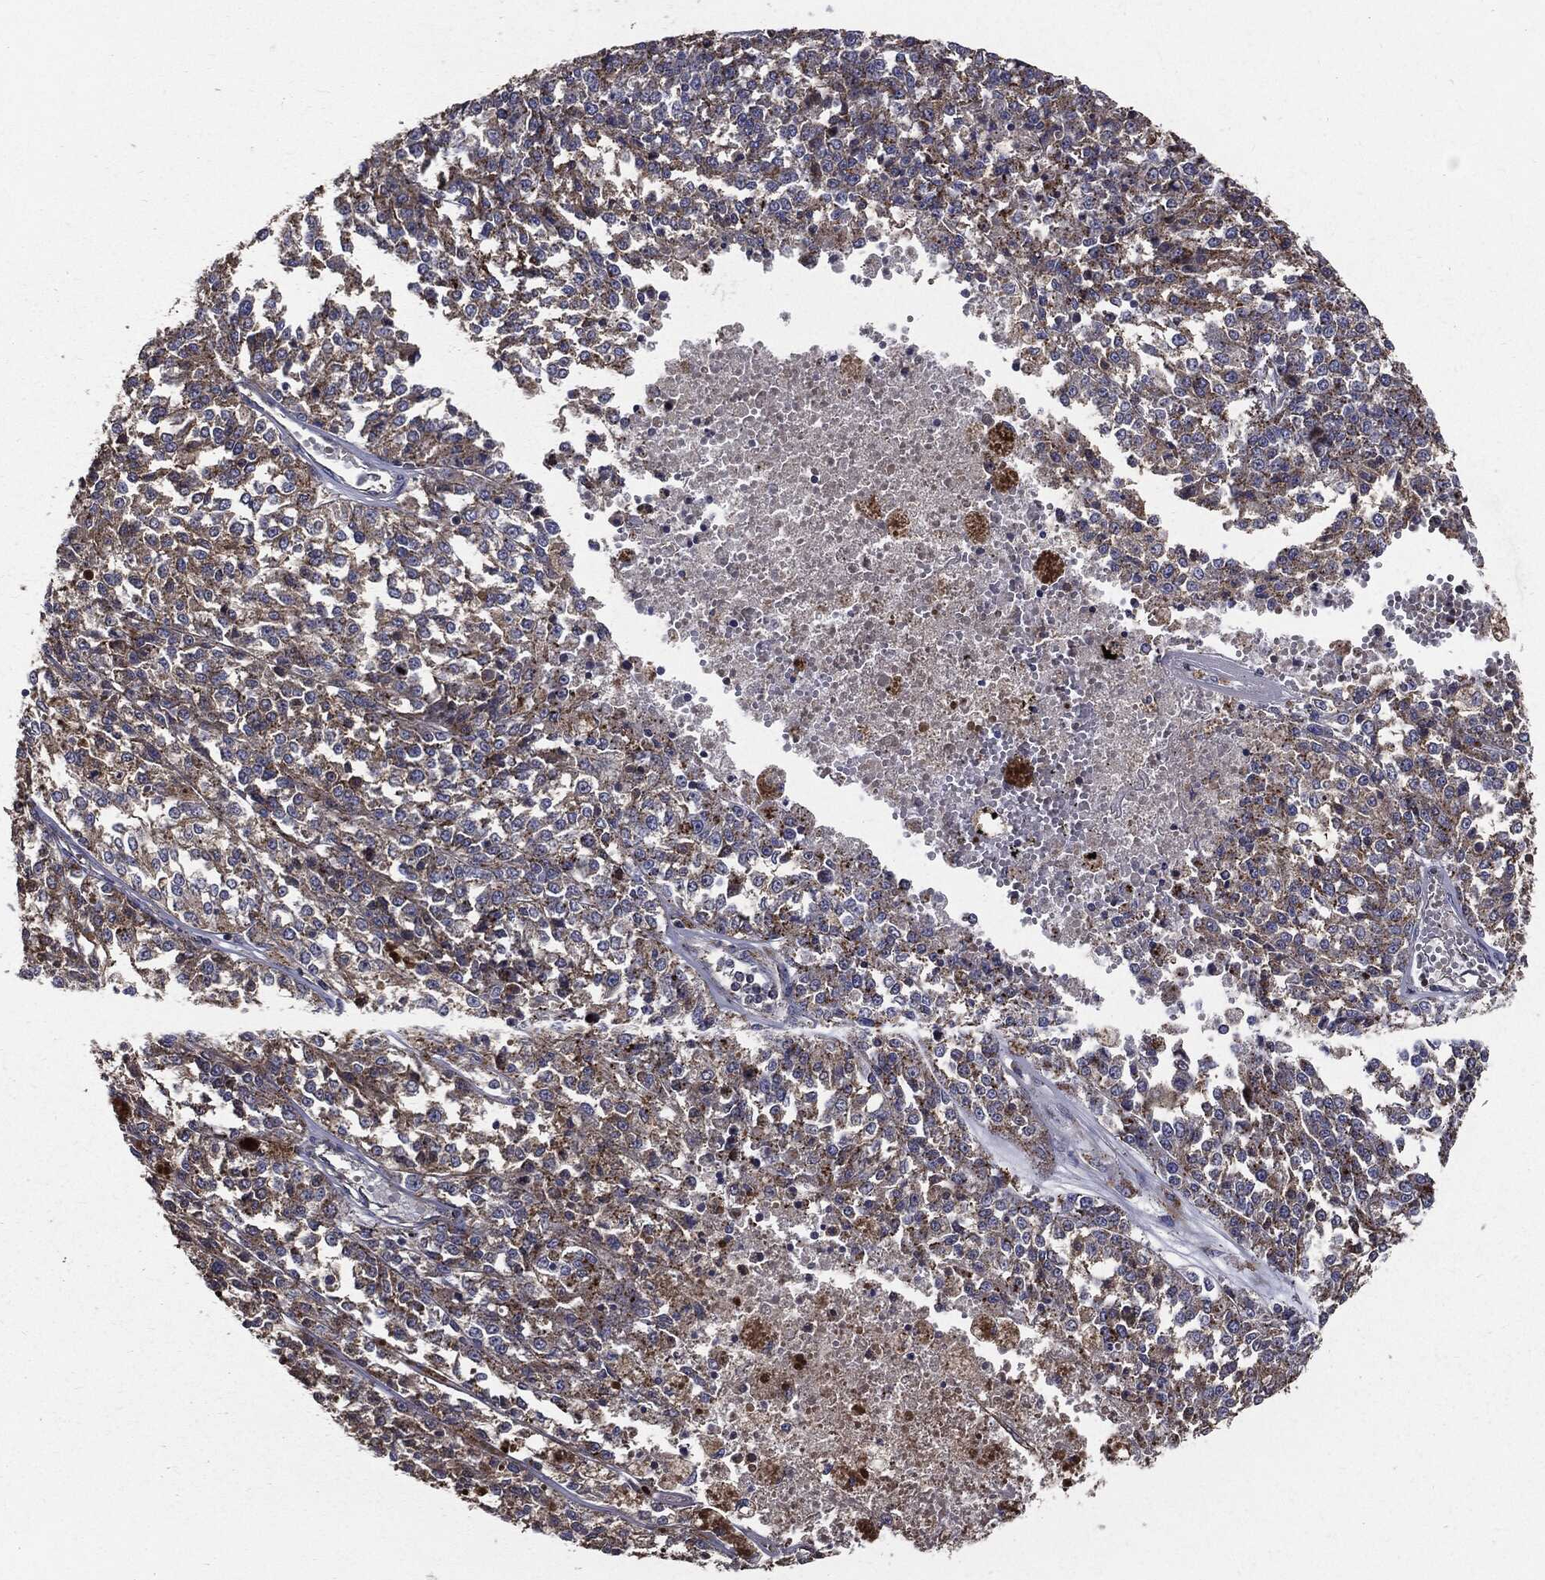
{"staining": {"intensity": "weak", "quantity": "25%-75%", "location": "cytoplasmic/membranous"}, "tissue": "melanoma", "cell_type": "Tumor cells", "image_type": "cancer", "snomed": [{"axis": "morphology", "description": "Malignant melanoma, Metastatic site"}, {"axis": "topography", "description": "Lymph node"}], "caption": "The micrograph exhibits a brown stain indicating the presence of a protein in the cytoplasmic/membranous of tumor cells in melanoma.", "gene": "PDCD6IP", "patient": {"sex": "female", "age": 64}}